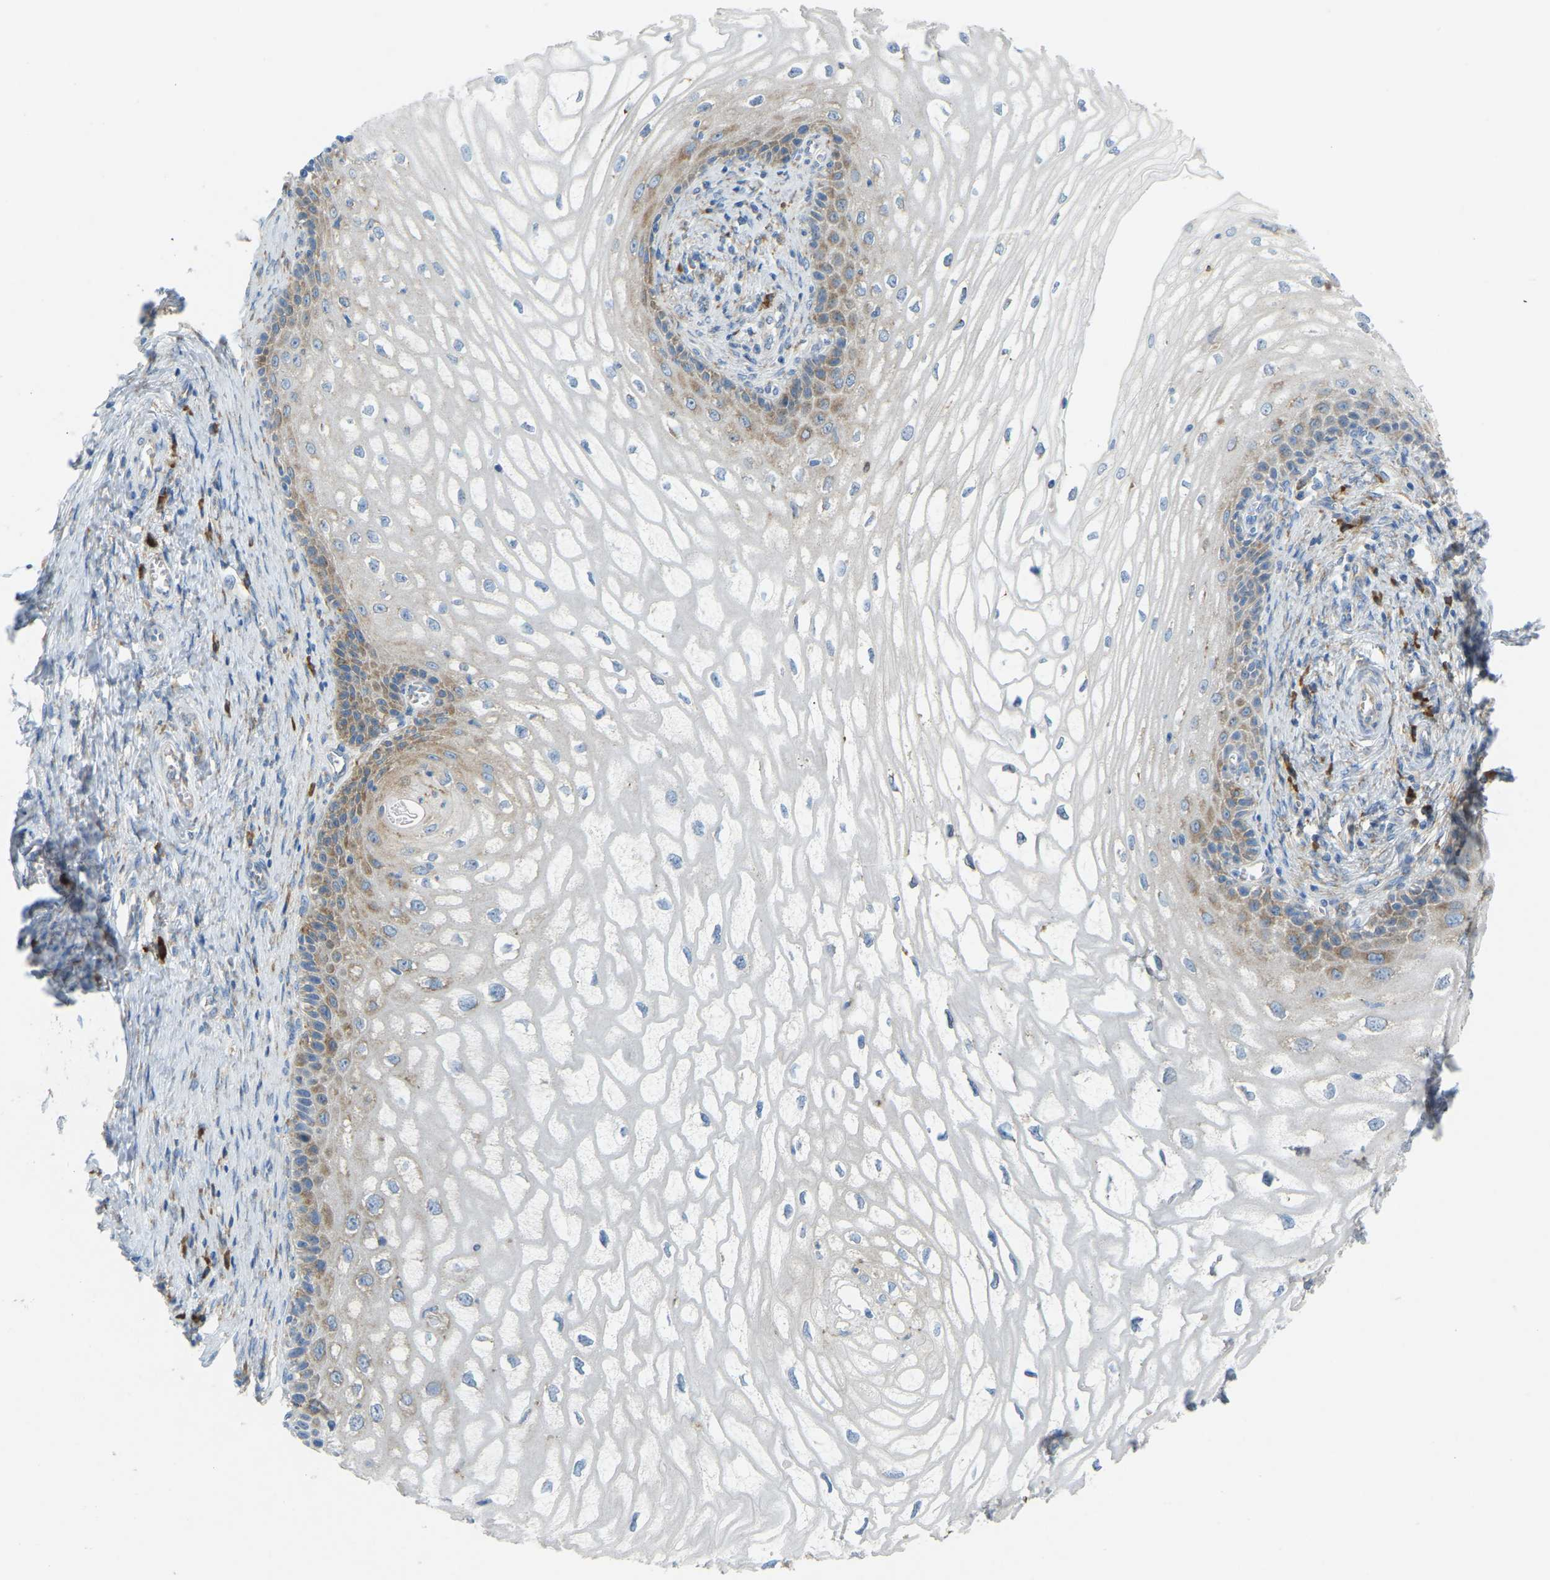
{"staining": {"intensity": "moderate", "quantity": "25%-75%", "location": "cytoplasmic/membranous"}, "tissue": "cervical cancer", "cell_type": "Tumor cells", "image_type": "cancer", "snomed": [{"axis": "morphology", "description": "Adenocarcinoma, NOS"}, {"axis": "topography", "description": "Cervix"}], "caption": "High-magnification brightfield microscopy of cervical cancer (adenocarcinoma) stained with DAB (3,3'-diaminobenzidine) (brown) and counterstained with hematoxylin (blue). tumor cells exhibit moderate cytoplasmic/membranous expression is seen in approximately25%-75% of cells.", "gene": "SND1", "patient": {"sex": "female", "age": 44}}